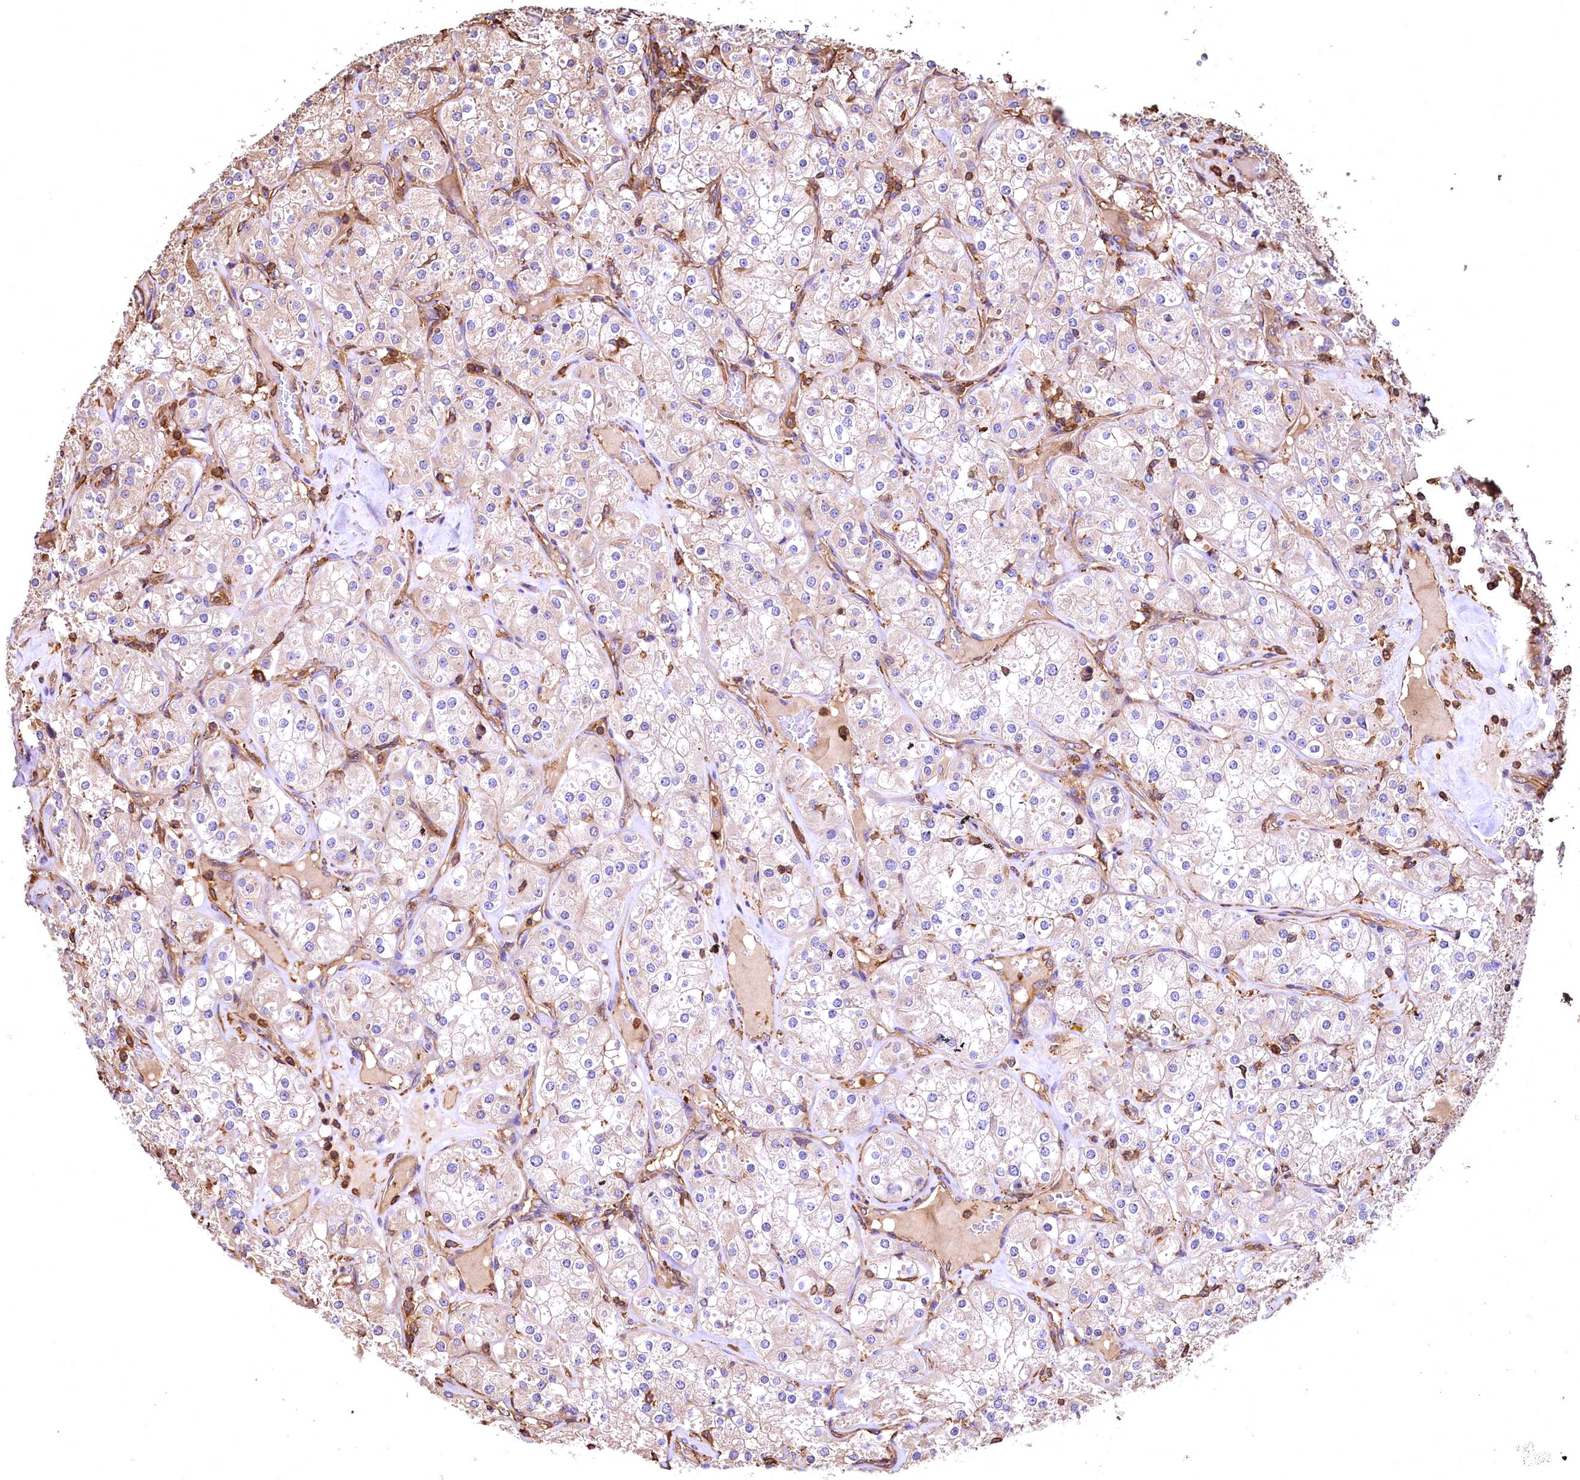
{"staining": {"intensity": "negative", "quantity": "none", "location": "none"}, "tissue": "renal cancer", "cell_type": "Tumor cells", "image_type": "cancer", "snomed": [{"axis": "morphology", "description": "Adenocarcinoma, NOS"}, {"axis": "topography", "description": "Kidney"}], "caption": "This is an immunohistochemistry photomicrograph of human renal cancer. There is no expression in tumor cells.", "gene": "RARS2", "patient": {"sex": "male", "age": 77}}